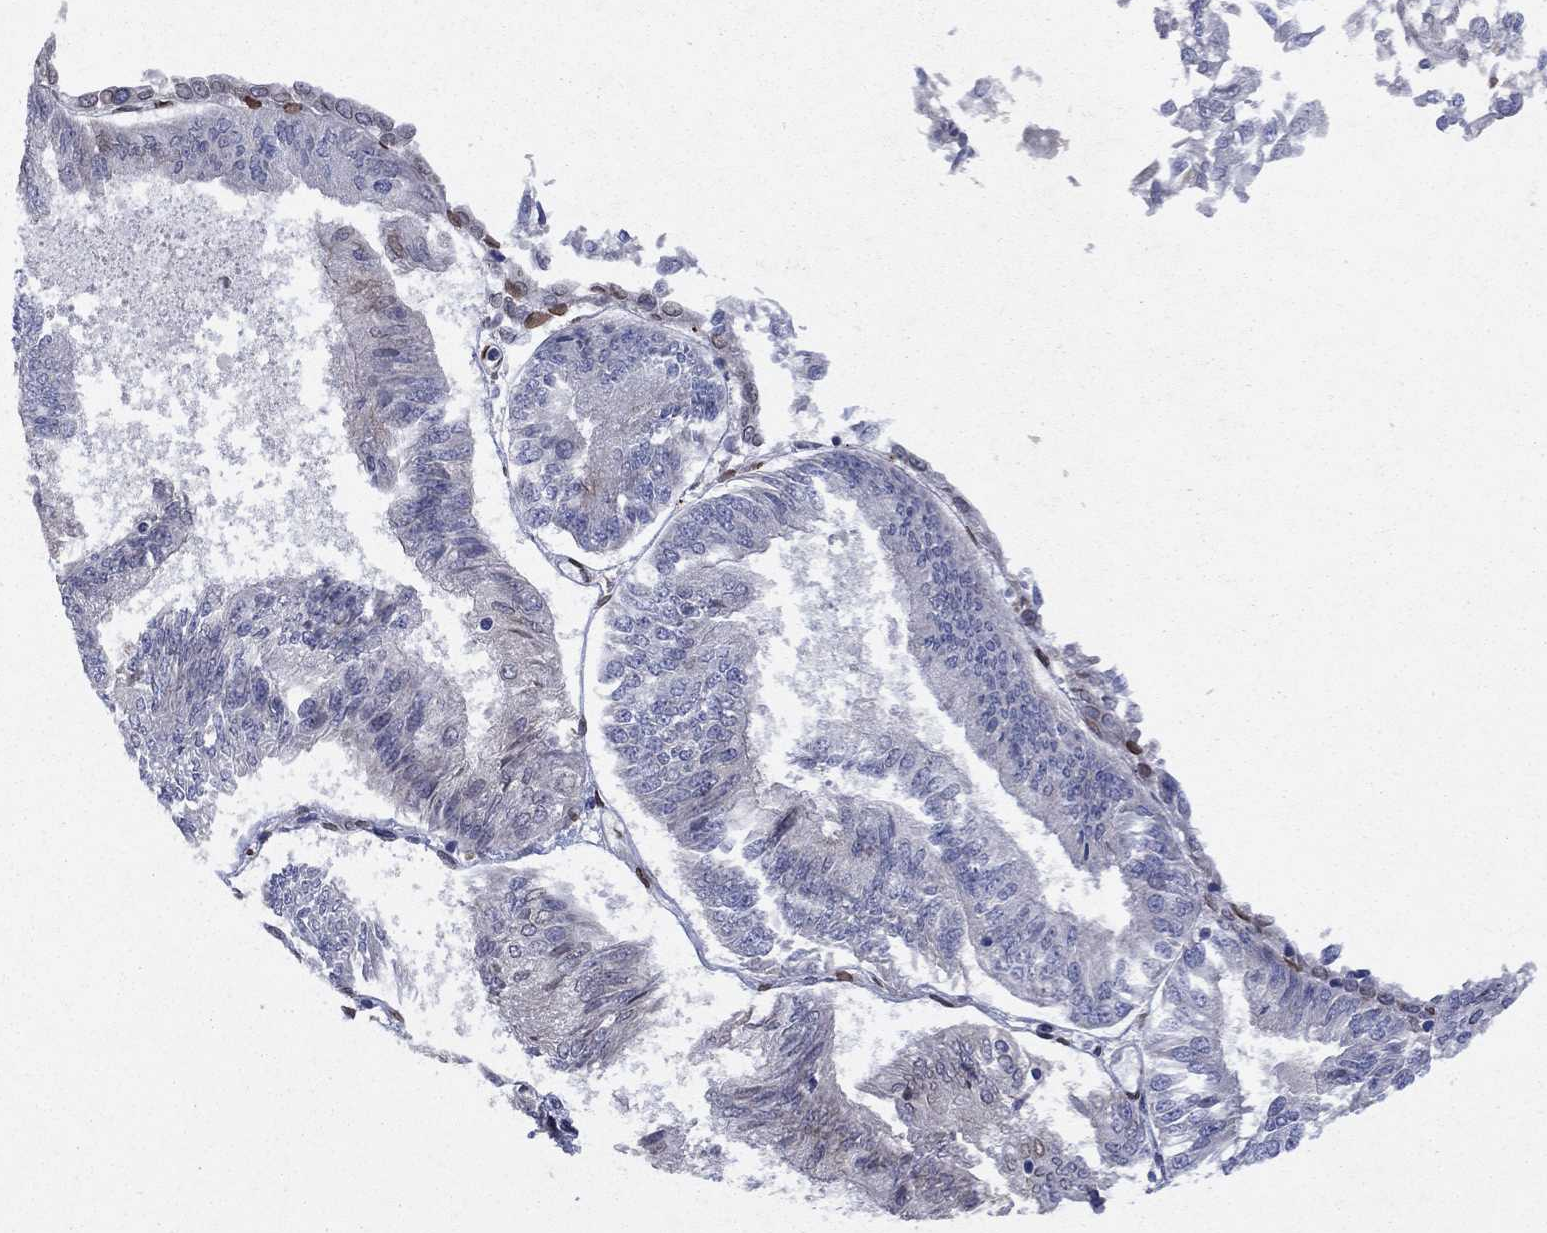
{"staining": {"intensity": "negative", "quantity": "none", "location": "none"}, "tissue": "endometrial cancer", "cell_type": "Tumor cells", "image_type": "cancer", "snomed": [{"axis": "morphology", "description": "Adenocarcinoma, NOS"}, {"axis": "topography", "description": "Endometrium"}], "caption": "An IHC micrograph of endometrial cancer (adenocarcinoma) is shown. There is no staining in tumor cells of endometrial cancer (adenocarcinoma).", "gene": "EMC9", "patient": {"sex": "female", "age": 58}}